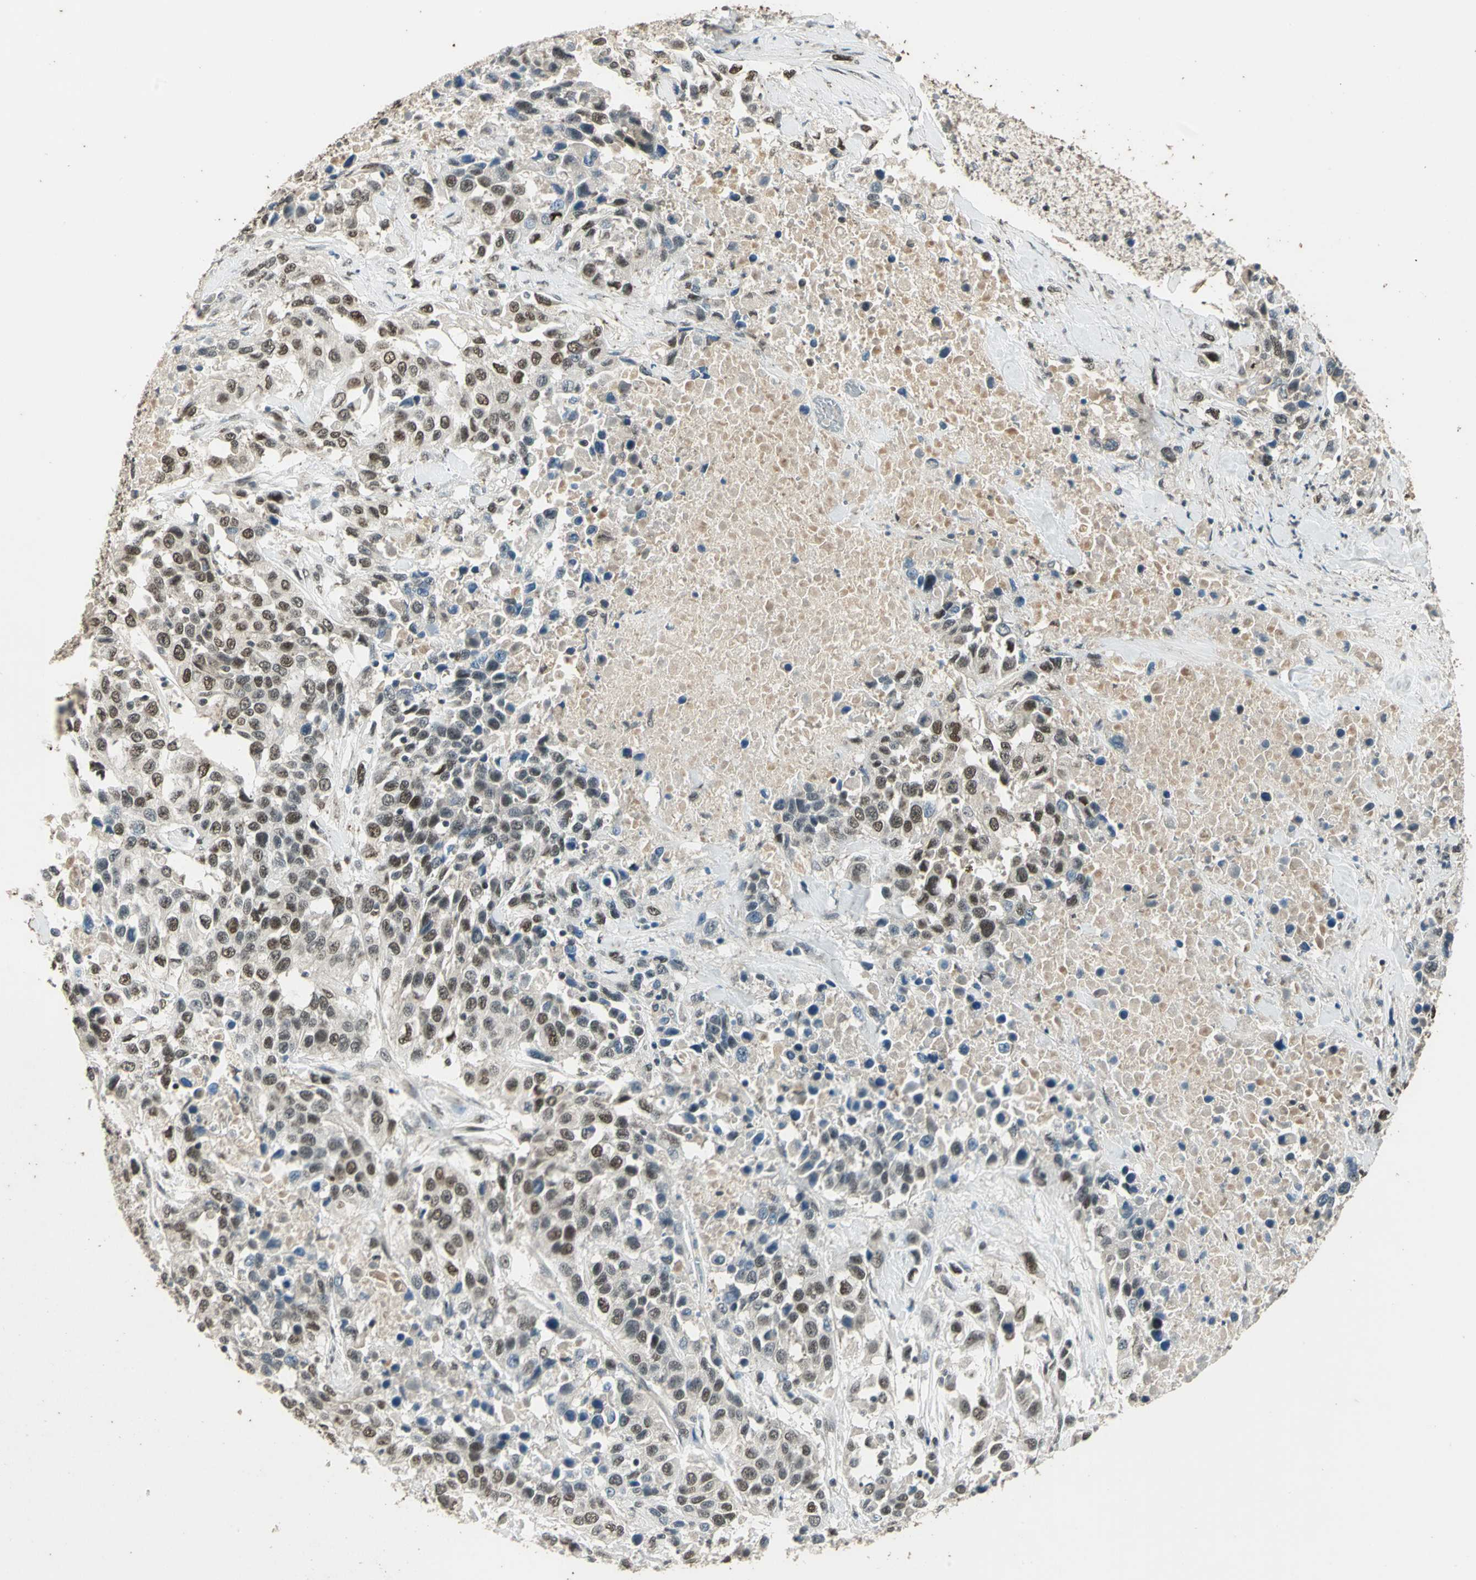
{"staining": {"intensity": "weak", "quantity": "<25%", "location": "nuclear"}, "tissue": "urothelial cancer", "cell_type": "Tumor cells", "image_type": "cancer", "snomed": [{"axis": "morphology", "description": "Urothelial carcinoma, High grade"}, {"axis": "topography", "description": "Urinary bladder"}], "caption": "This is an IHC histopathology image of human urothelial cancer. There is no staining in tumor cells.", "gene": "RAD17", "patient": {"sex": "female", "age": 80}}